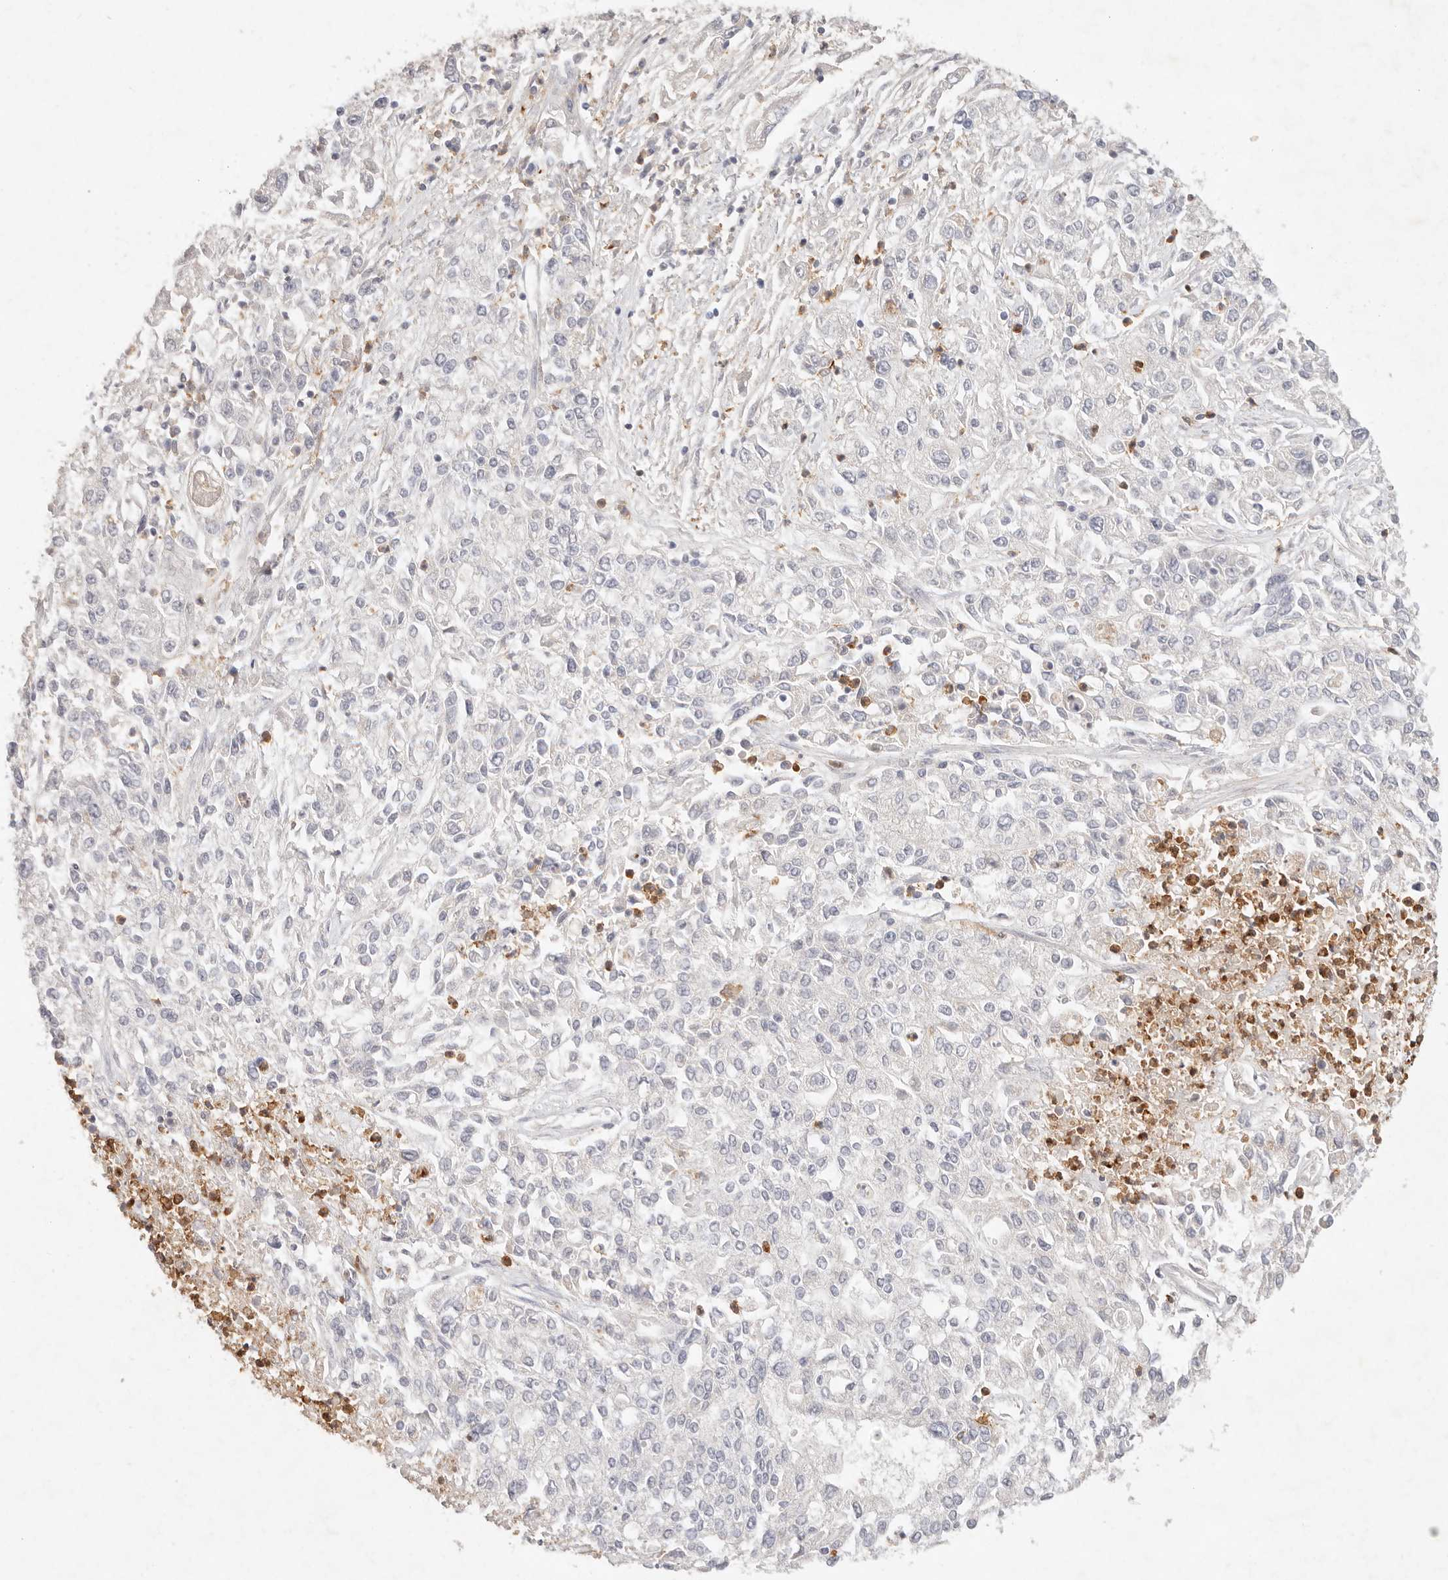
{"staining": {"intensity": "negative", "quantity": "none", "location": "none"}, "tissue": "endometrial cancer", "cell_type": "Tumor cells", "image_type": "cancer", "snomed": [{"axis": "morphology", "description": "Adenocarcinoma, NOS"}, {"axis": "topography", "description": "Endometrium"}], "caption": "IHC of endometrial adenocarcinoma exhibits no positivity in tumor cells. (DAB (3,3'-diaminobenzidine) immunohistochemistry (IHC) visualized using brightfield microscopy, high magnification).", "gene": "GPR84", "patient": {"sex": "female", "age": 49}}